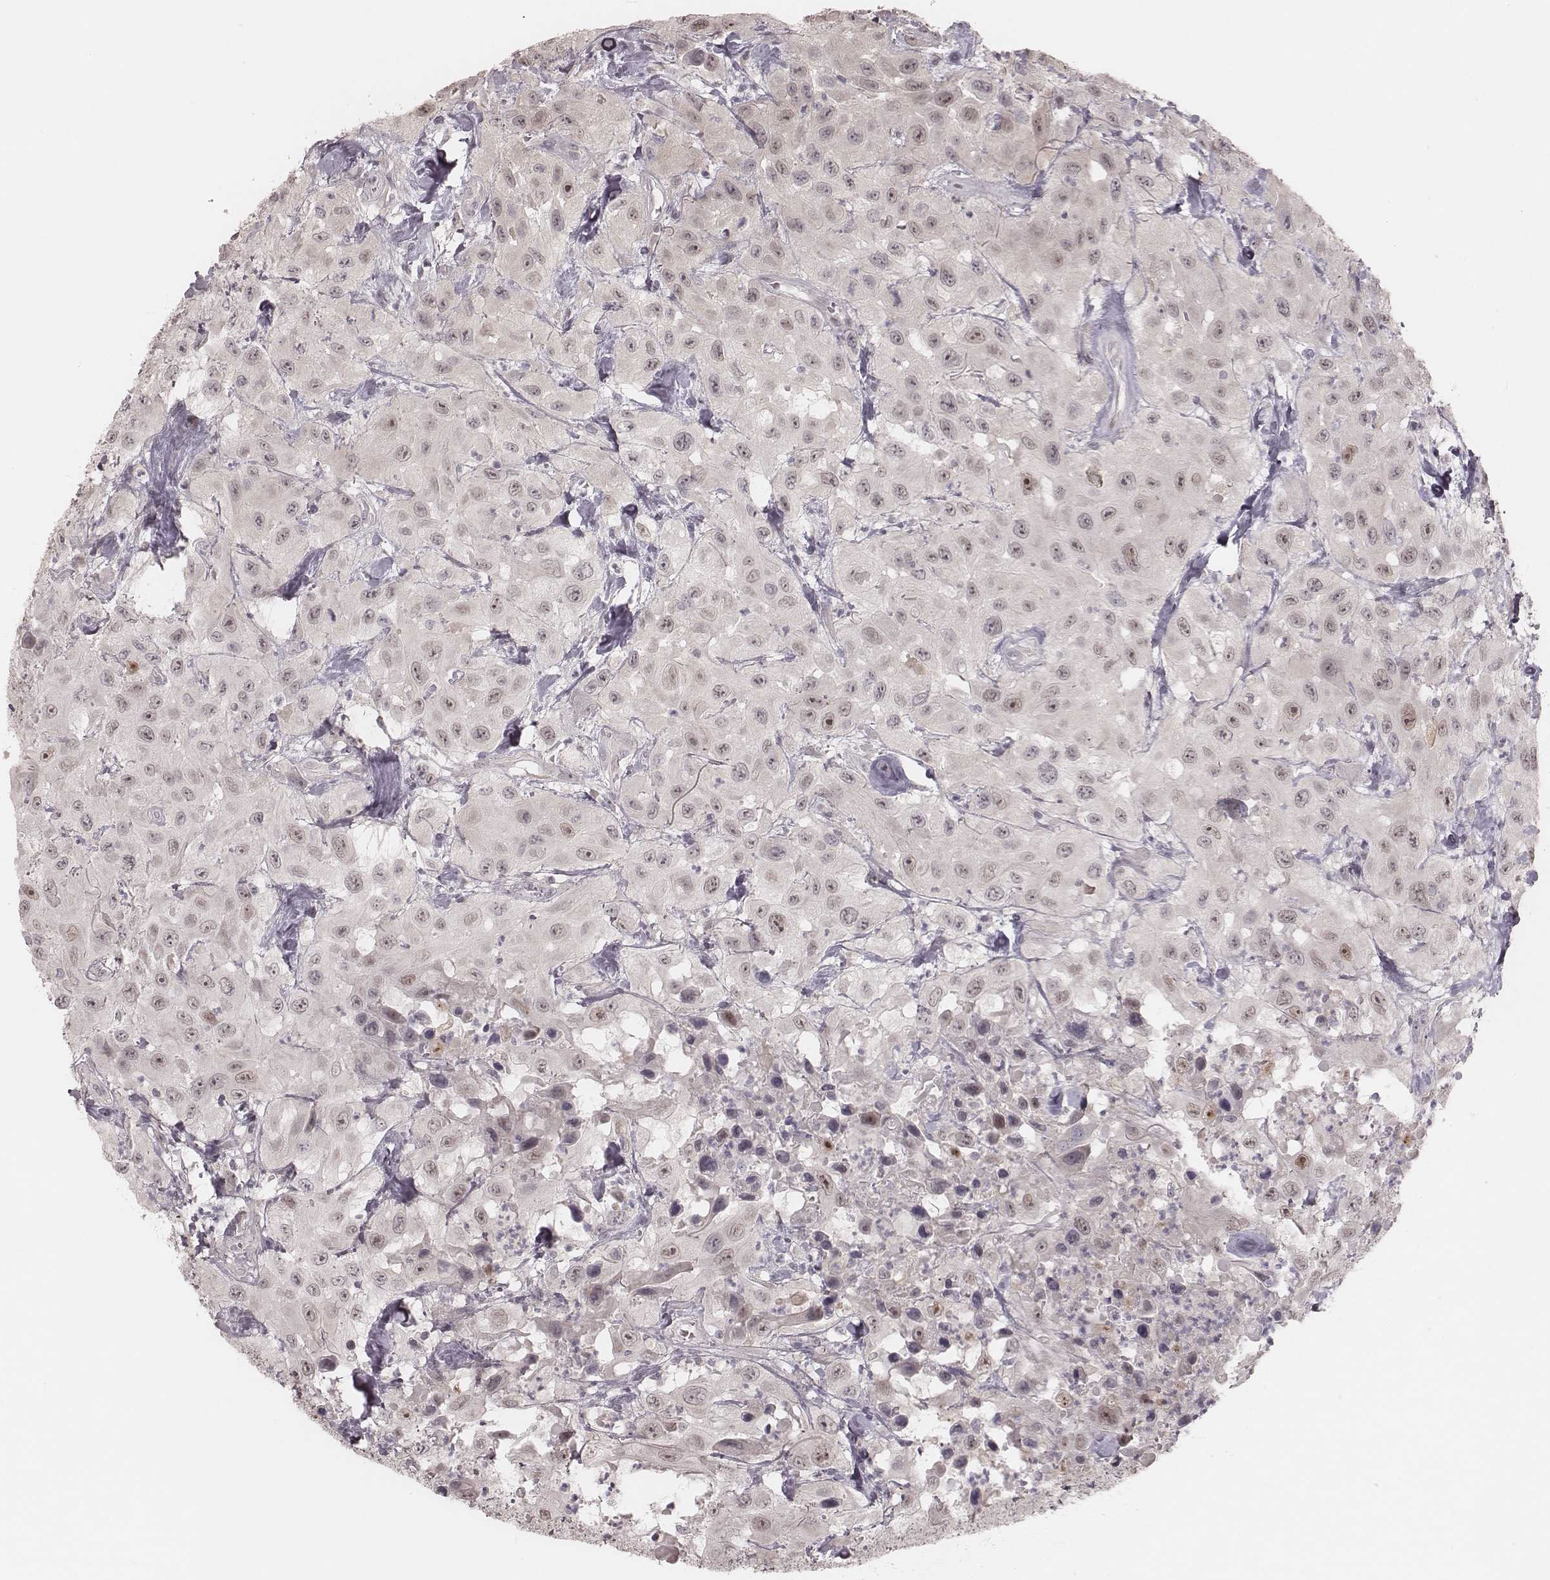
{"staining": {"intensity": "negative", "quantity": "none", "location": "none"}, "tissue": "urothelial cancer", "cell_type": "Tumor cells", "image_type": "cancer", "snomed": [{"axis": "morphology", "description": "Urothelial carcinoma, High grade"}, {"axis": "topography", "description": "Urinary bladder"}], "caption": "The micrograph exhibits no significant positivity in tumor cells of urothelial cancer.", "gene": "FAM13B", "patient": {"sex": "male", "age": 79}}